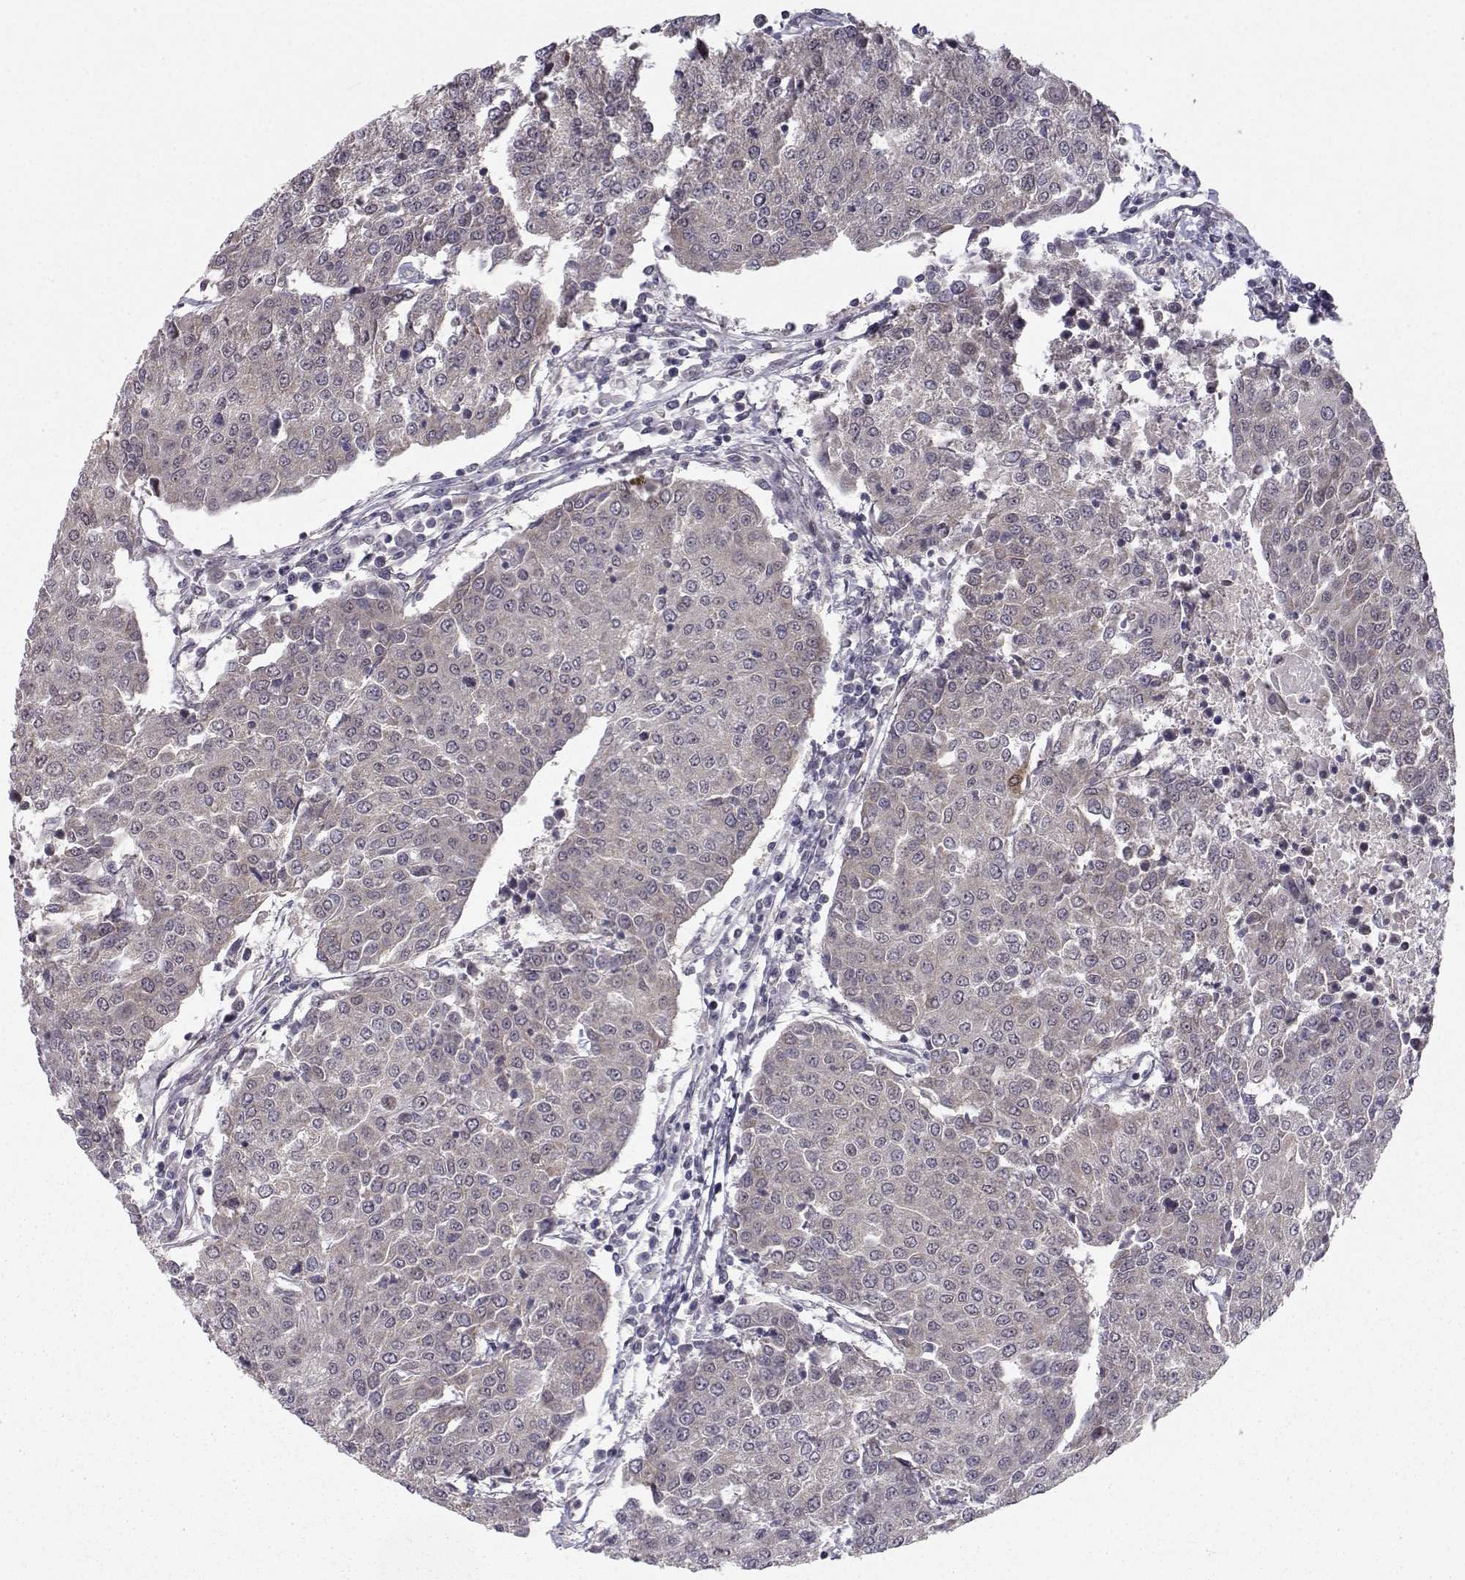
{"staining": {"intensity": "negative", "quantity": "none", "location": "none"}, "tissue": "urothelial cancer", "cell_type": "Tumor cells", "image_type": "cancer", "snomed": [{"axis": "morphology", "description": "Urothelial carcinoma, High grade"}, {"axis": "topography", "description": "Urinary bladder"}], "caption": "Immunohistochemistry of human urothelial cancer shows no positivity in tumor cells. (DAB IHC, high magnification).", "gene": "PKN2", "patient": {"sex": "female", "age": 85}}